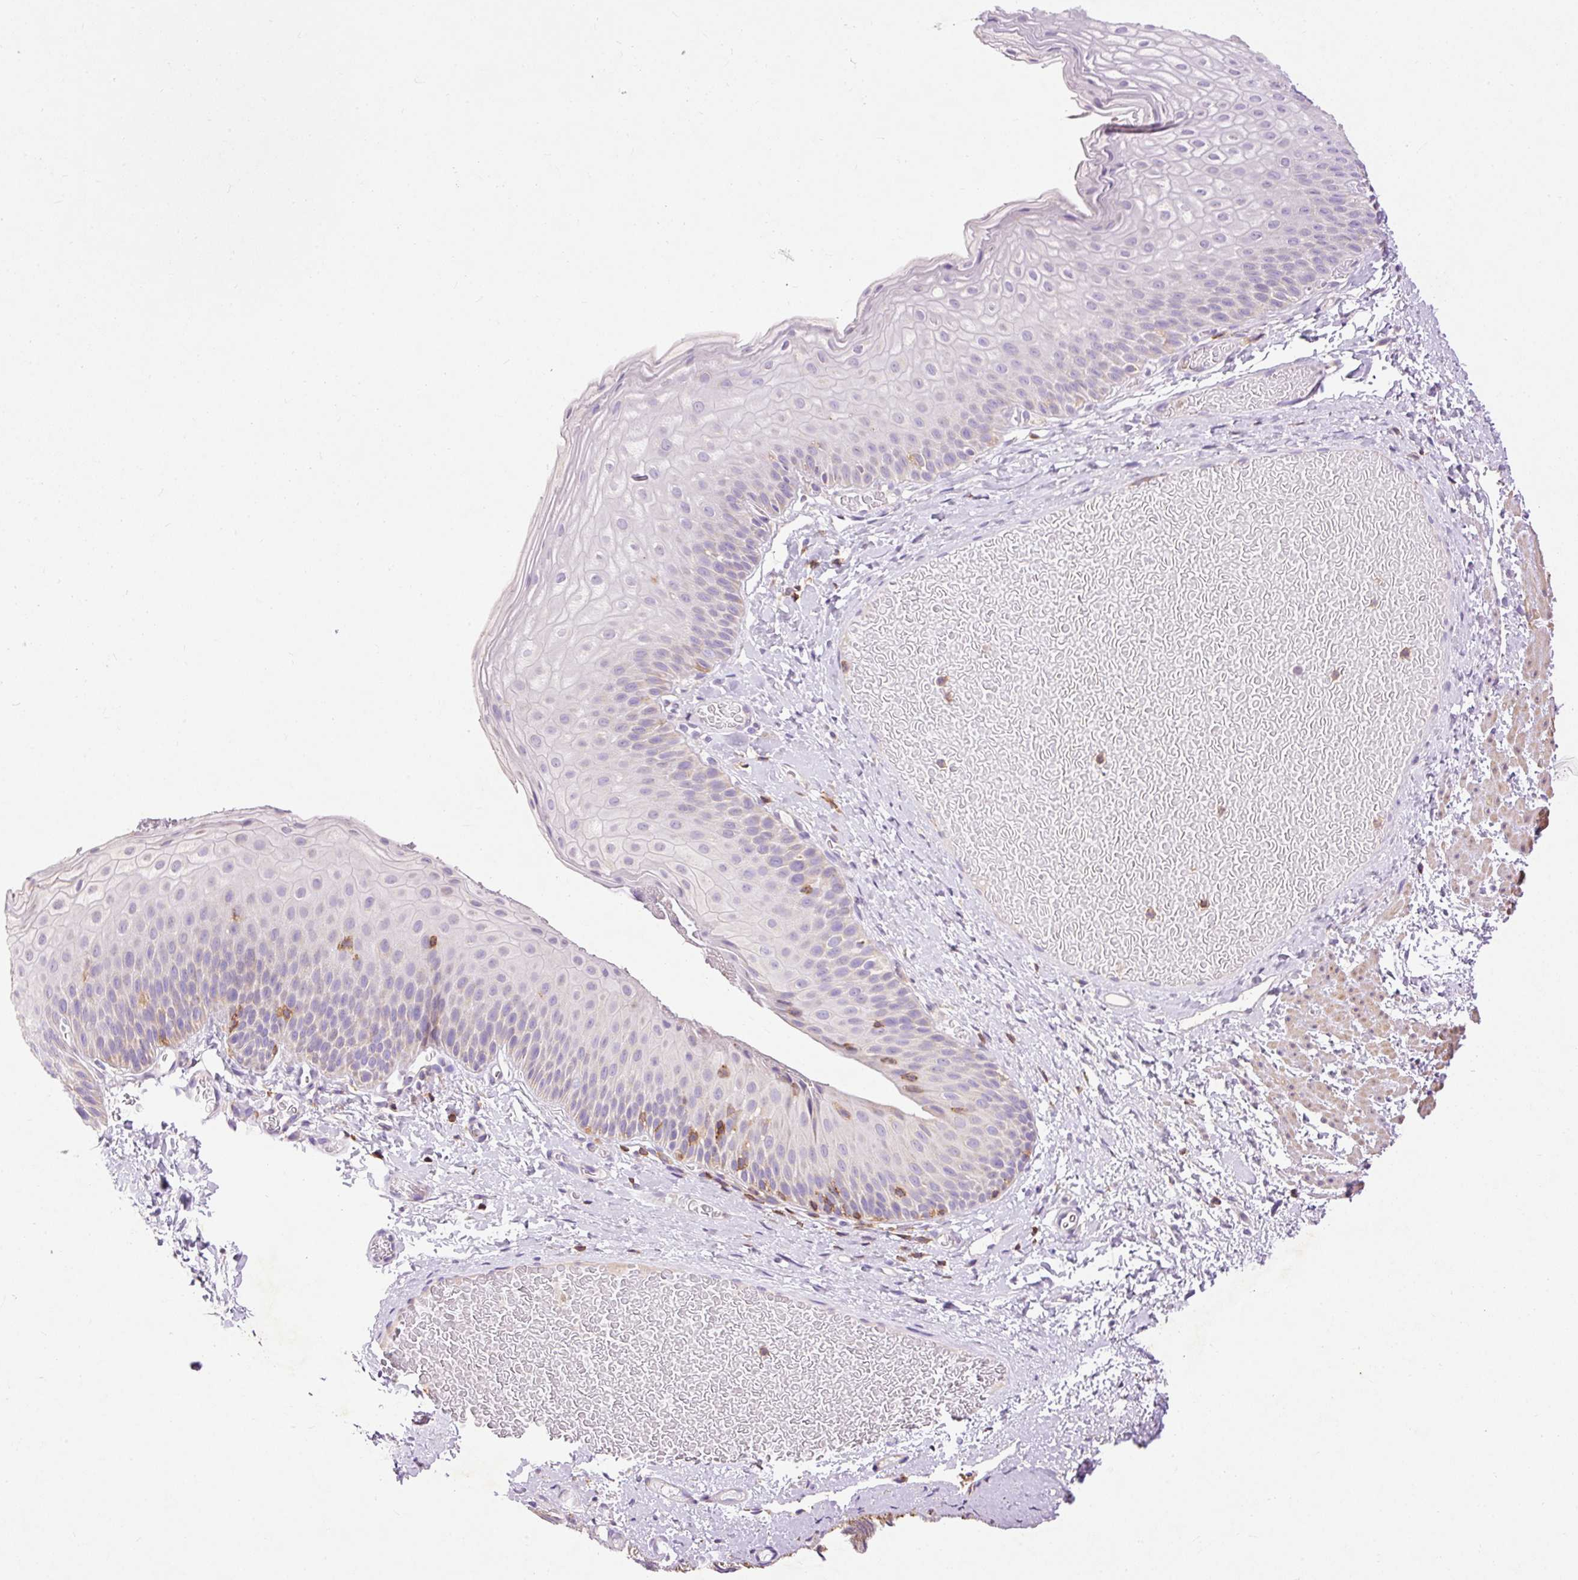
{"staining": {"intensity": "negative", "quantity": "none", "location": "none"}, "tissue": "skin", "cell_type": "Epidermal cells", "image_type": "normal", "snomed": [{"axis": "morphology", "description": "Normal tissue, NOS"}, {"axis": "topography", "description": "Anal"}], "caption": "Immunohistochemistry (IHC) histopathology image of benign skin stained for a protein (brown), which demonstrates no positivity in epidermal cells.", "gene": "IMMT", "patient": {"sex": "female", "age": 40}}